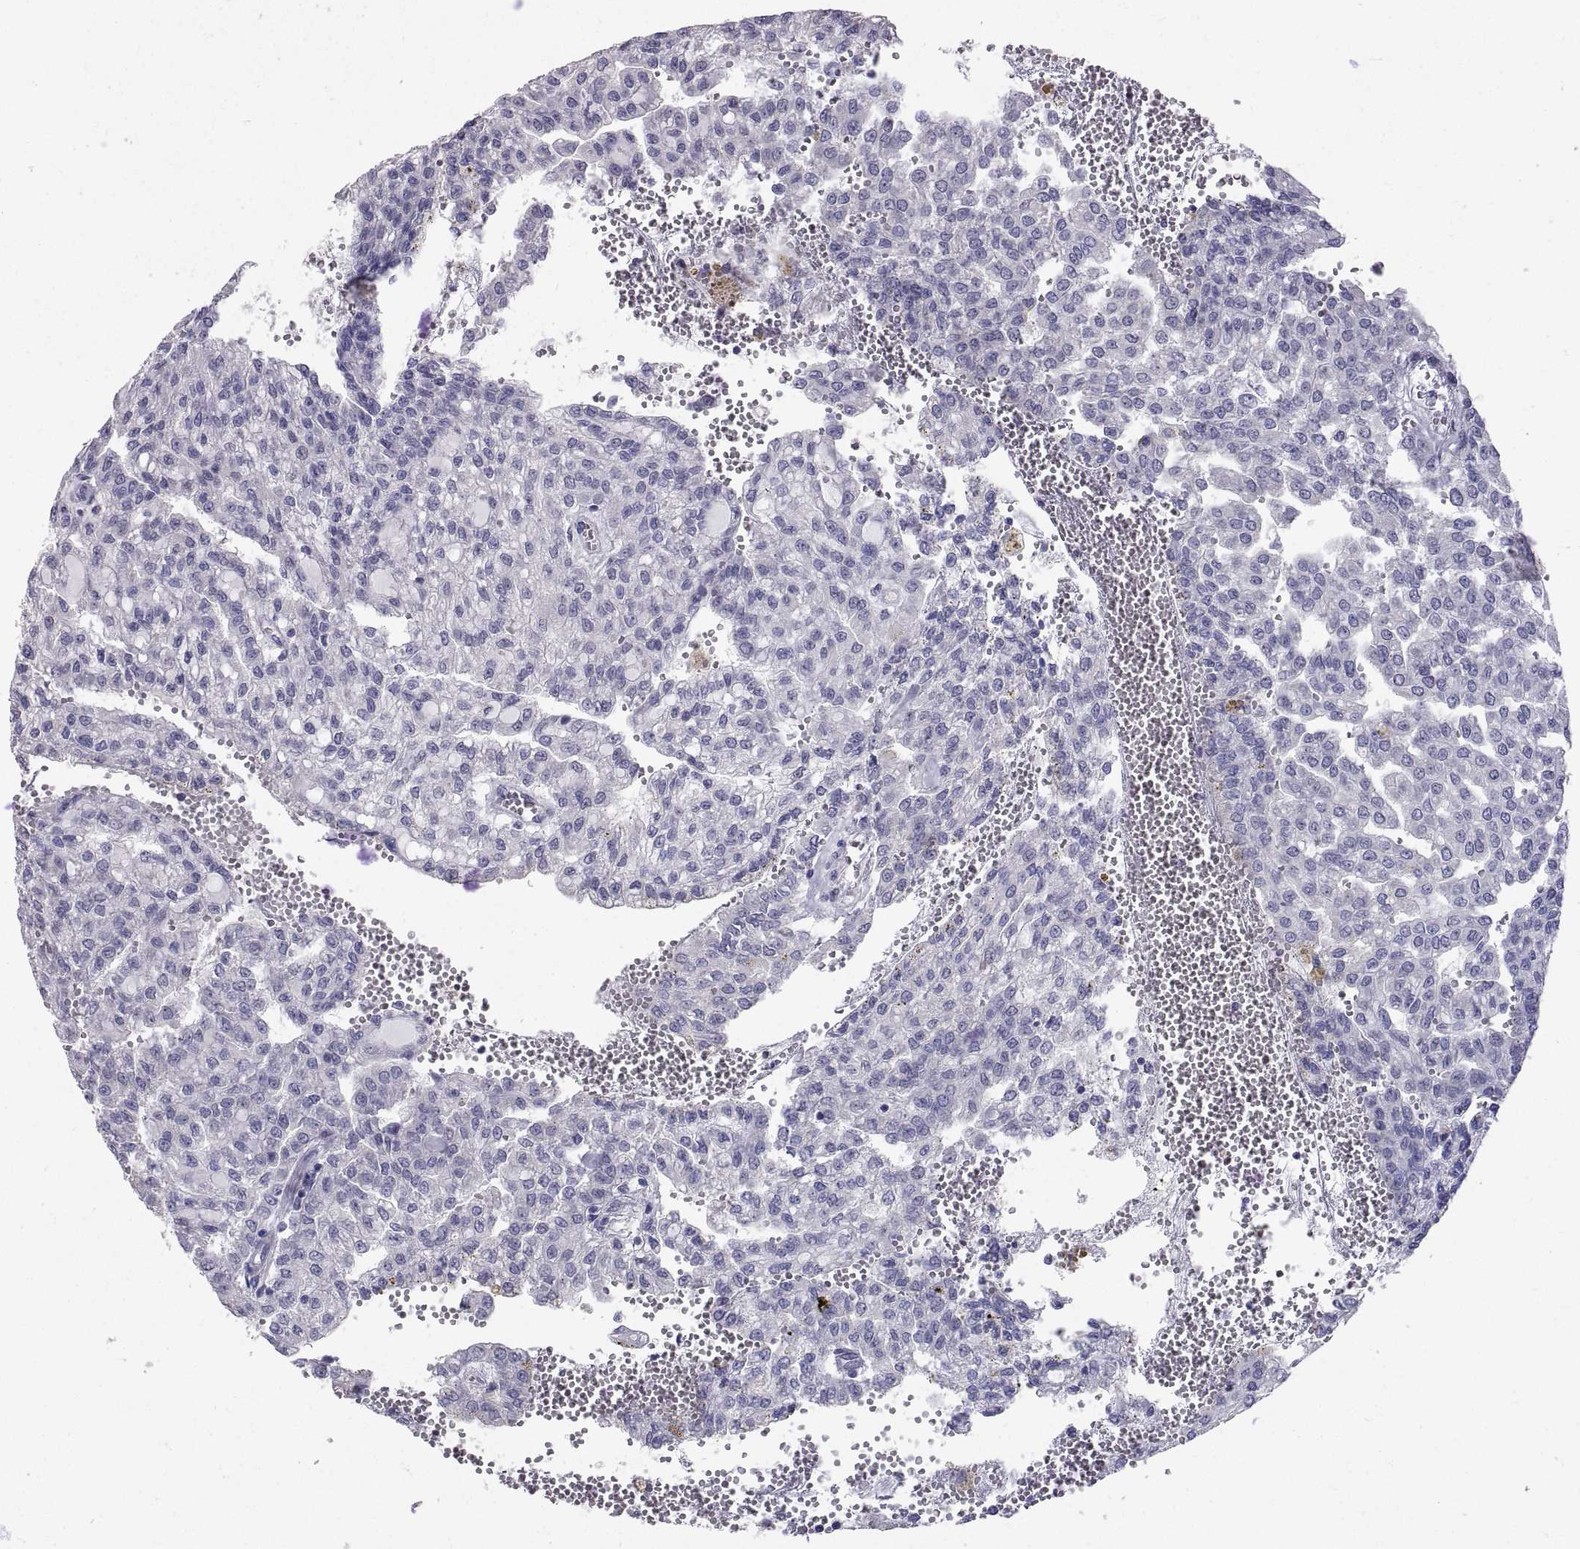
{"staining": {"intensity": "negative", "quantity": "none", "location": "none"}, "tissue": "renal cancer", "cell_type": "Tumor cells", "image_type": "cancer", "snomed": [{"axis": "morphology", "description": "Adenocarcinoma, NOS"}, {"axis": "topography", "description": "Kidney"}], "caption": "Tumor cells are negative for protein expression in human adenocarcinoma (renal).", "gene": "PTN", "patient": {"sex": "male", "age": 63}}